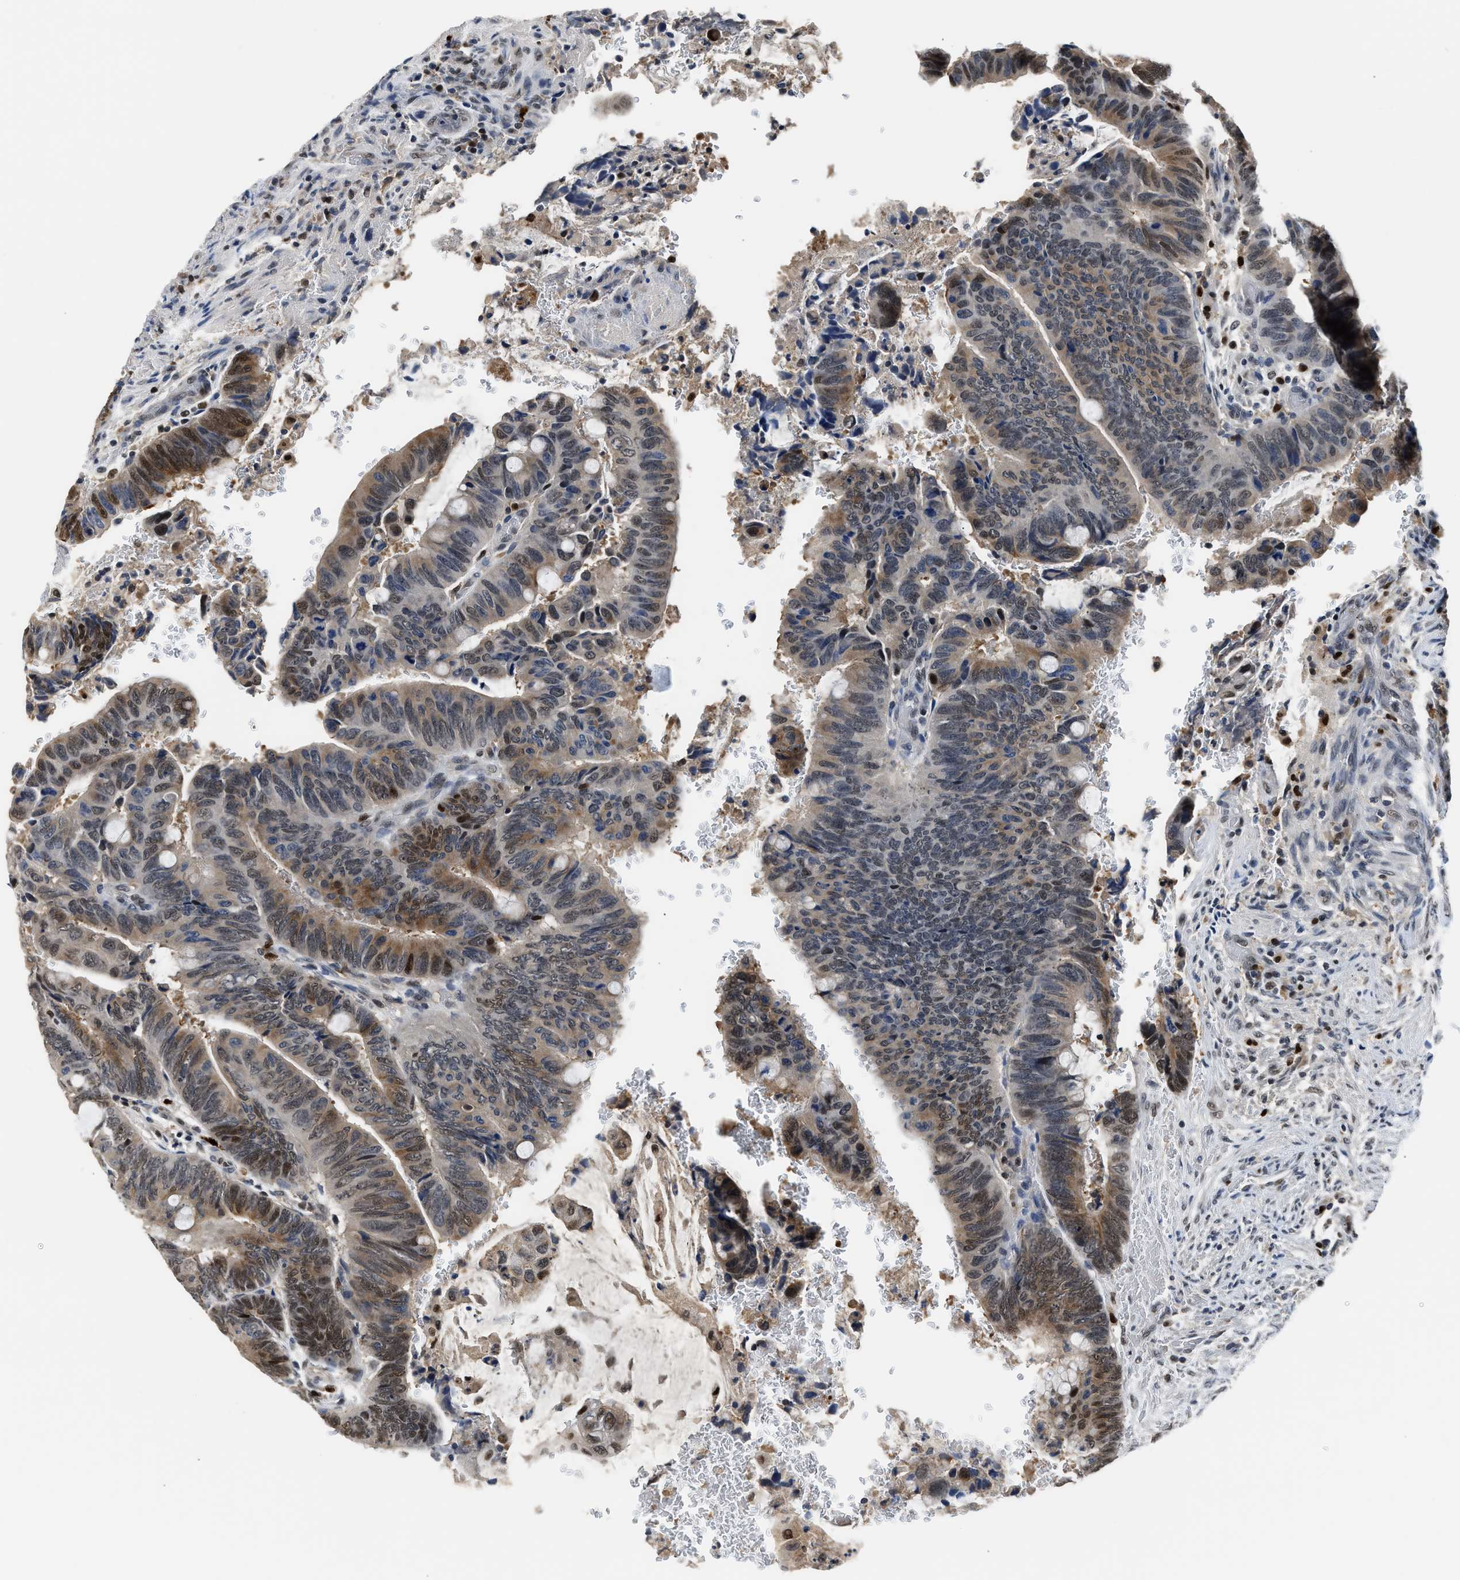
{"staining": {"intensity": "moderate", "quantity": "25%-75%", "location": "cytoplasmic/membranous,nuclear"}, "tissue": "colorectal cancer", "cell_type": "Tumor cells", "image_type": "cancer", "snomed": [{"axis": "morphology", "description": "Normal tissue, NOS"}, {"axis": "morphology", "description": "Adenocarcinoma, NOS"}, {"axis": "topography", "description": "Rectum"}, {"axis": "topography", "description": "Peripheral nerve tissue"}], "caption": "Approximately 25%-75% of tumor cells in colorectal cancer (adenocarcinoma) reveal moderate cytoplasmic/membranous and nuclear protein positivity as visualized by brown immunohistochemical staining.", "gene": "ALX1", "patient": {"sex": "male", "age": 92}}